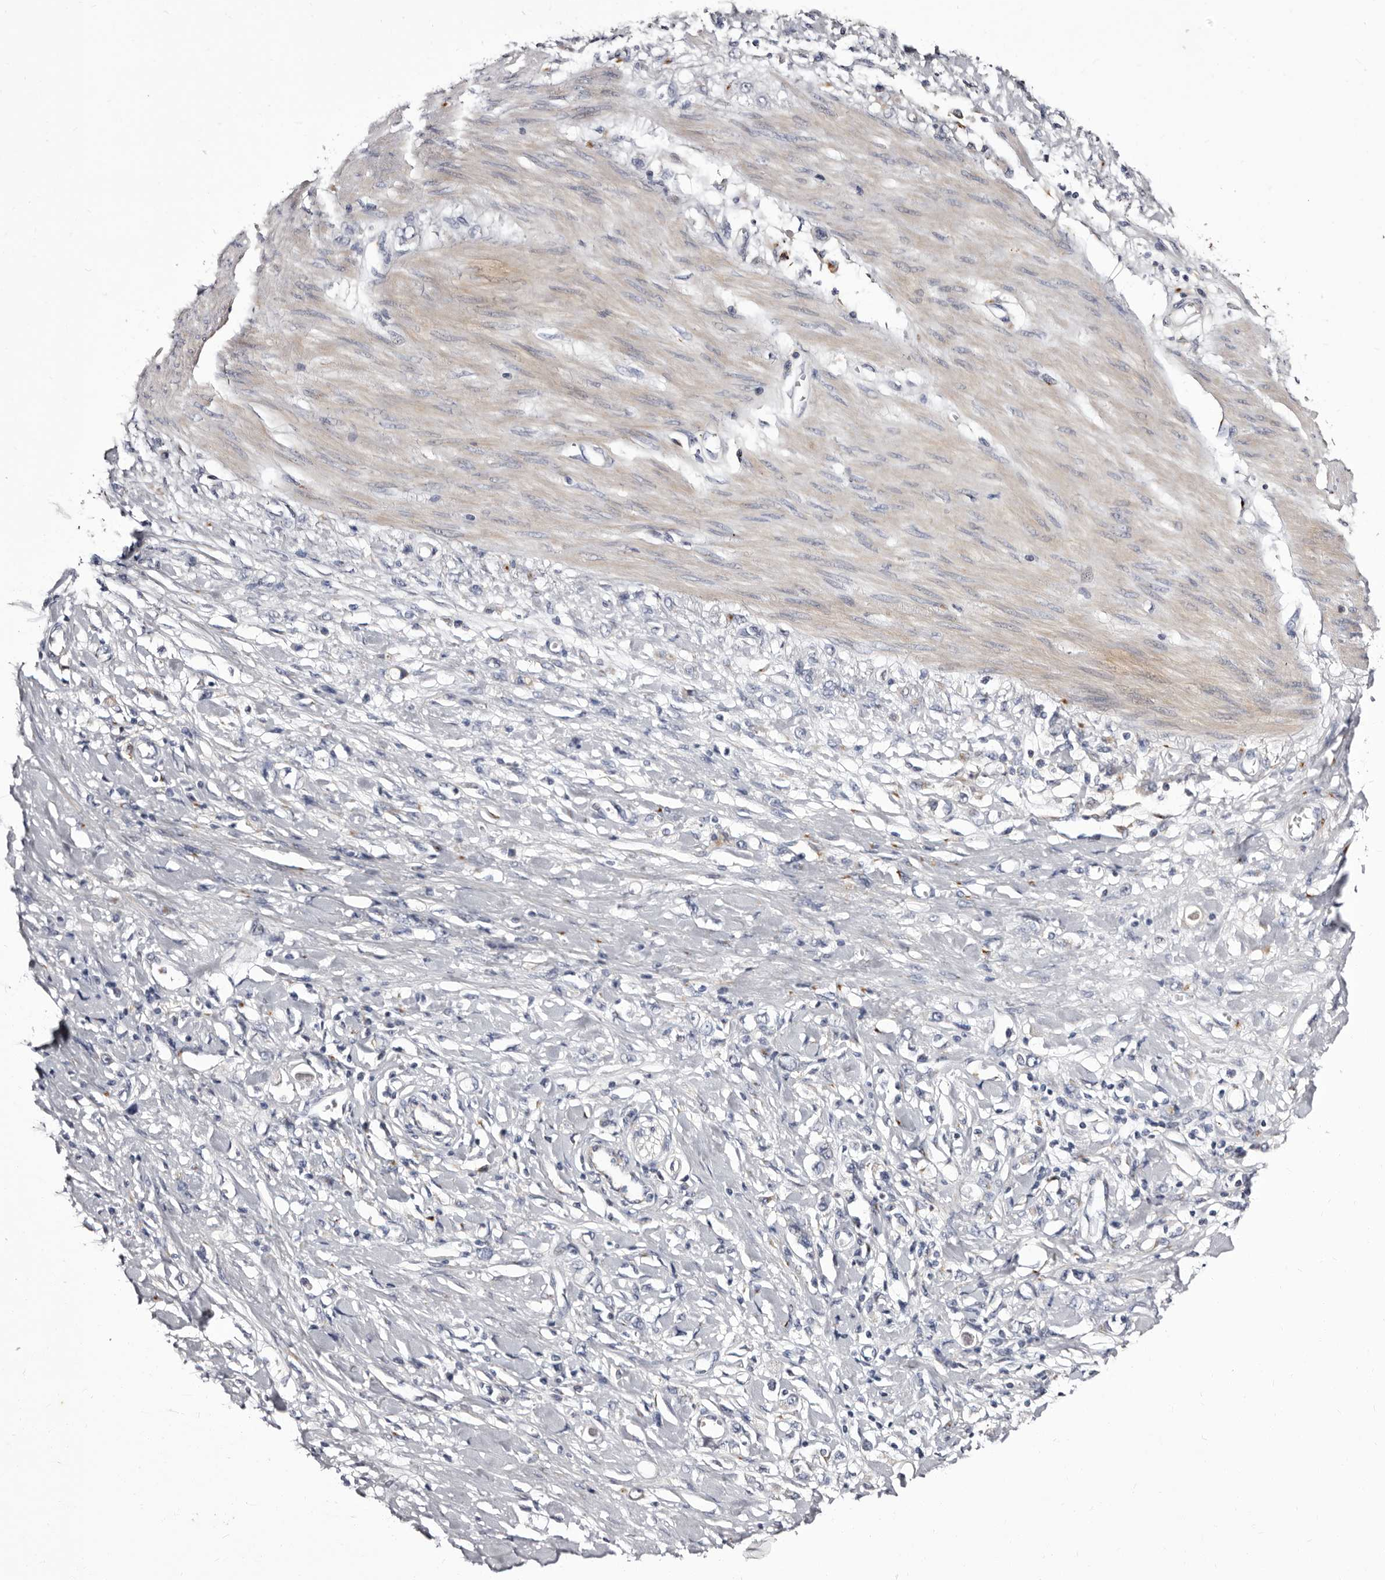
{"staining": {"intensity": "negative", "quantity": "none", "location": "none"}, "tissue": "stomach cancer", "cell_type": "Tumor cells", "image_type": "cancer", "snomed": [{"axis": "morphology", "description": "Adenocarcinoma, NOS"}, {"axis": "topography", "description": "Stomach"}], "caption": "A high-resolution photomicrograph shows immunohistochemistry staining of stomach cancer (adenocarcinoma), which exhibits no significant expression in tumor cells.", "gene": "AUNIP", "patient": {"sex": "female", "age": 76}}